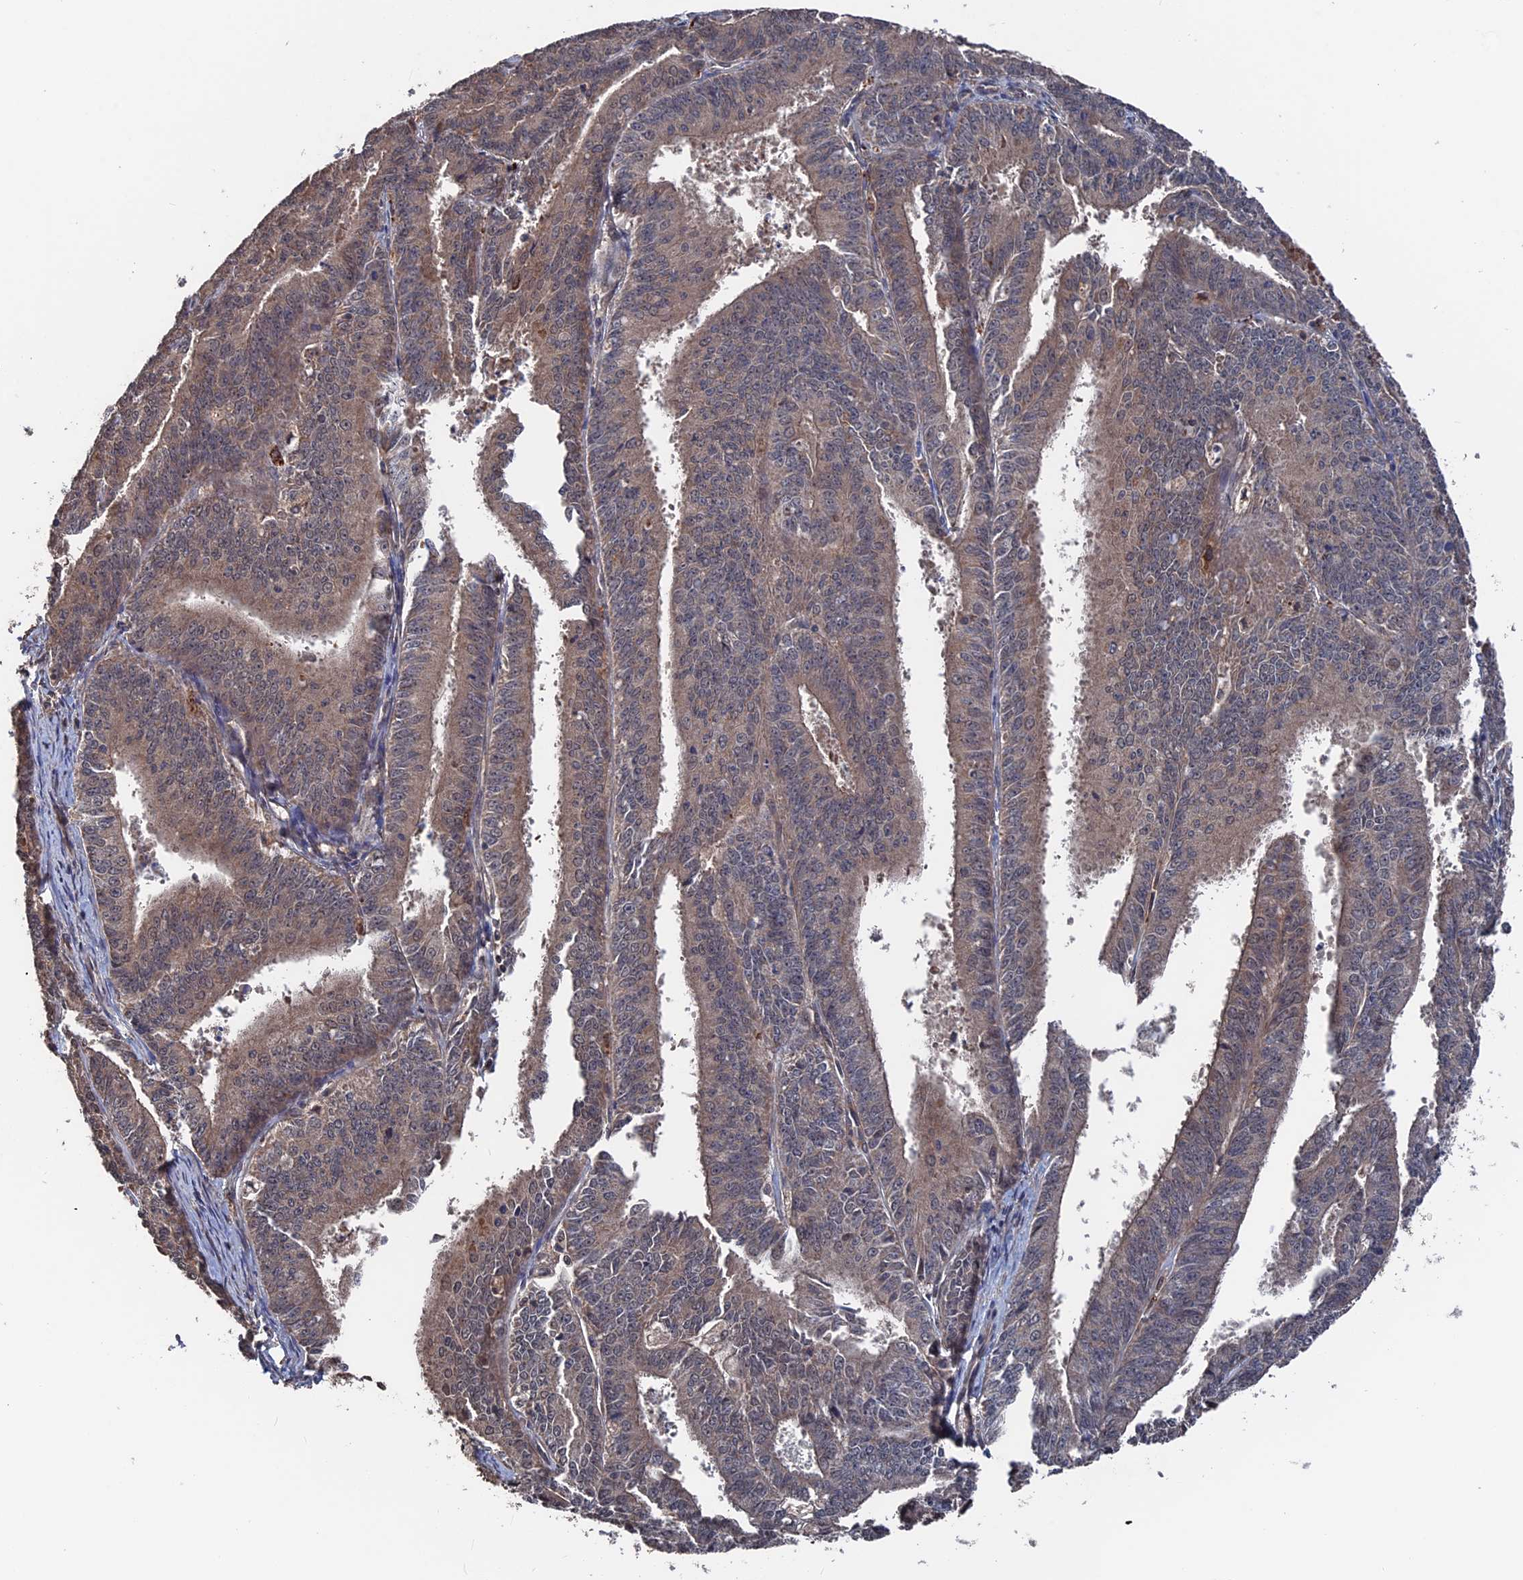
{"staining": {"intensity": "weak", "quantity": "<25%", "location": "cytoplasmic/membranous,nuclear"}, "tissue": "endometrial cancer", "cell_type": "Tumor cells", "image_type": "cancer", "snomed": [{"axis": "morphology", "description": "Adenocarcinoma, NOS"}, {"axis": "topography", "description": "Endometrium"}], "caption": "Photomicrograph shows no significant protein expression in tumor cells of endometrial cancer (adenocarcinoma). (DAB (3,3'-diaminobenzidine) immunohistochemistry with hematoxylin counter stain).", "gene": "PDE12", "patient": {"sex": "female", "age": 73}}